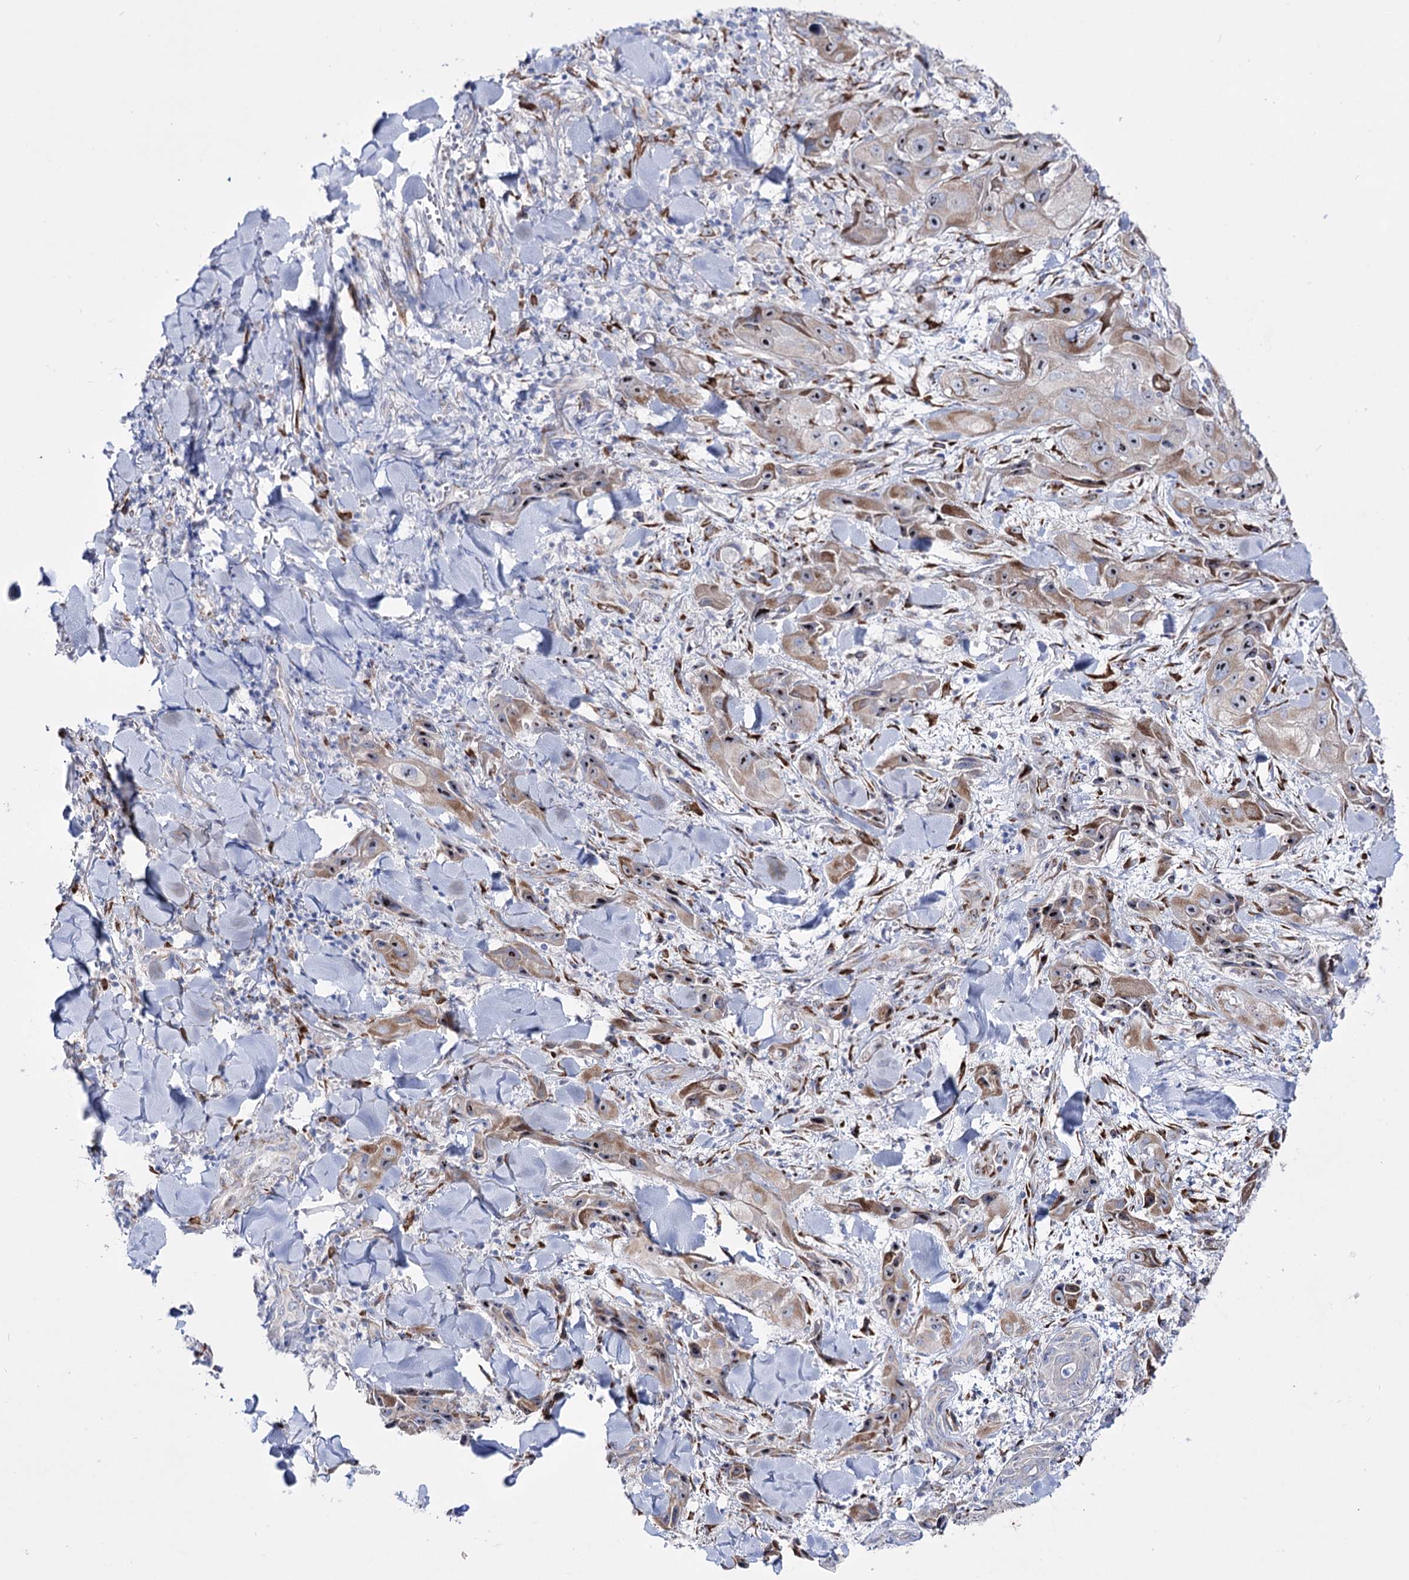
{"staining": {"intensity": "moderate", "quantity": "<25%", "location": "cytoplasmic/membranous"}, "tissue": "skin cancer", "cell_type": "Tumor cells", "image_type": "cancer", "snomed": [{"axis": "morphology", "description": "Squamous cell carcinoma, NOS"}, {"axis": "topography", "description": "Skin"}, {"axis": "topography", "description": "Subcutis"}], "caption": "Squamous cell carcinoma (skin) stained for a protein (brown) displays moderate cytoplasmic/membranous positive staining in approximately <25% of tumor cells.", "gene": "METTL5", "patient": {"sex": "male", "age": 73}}